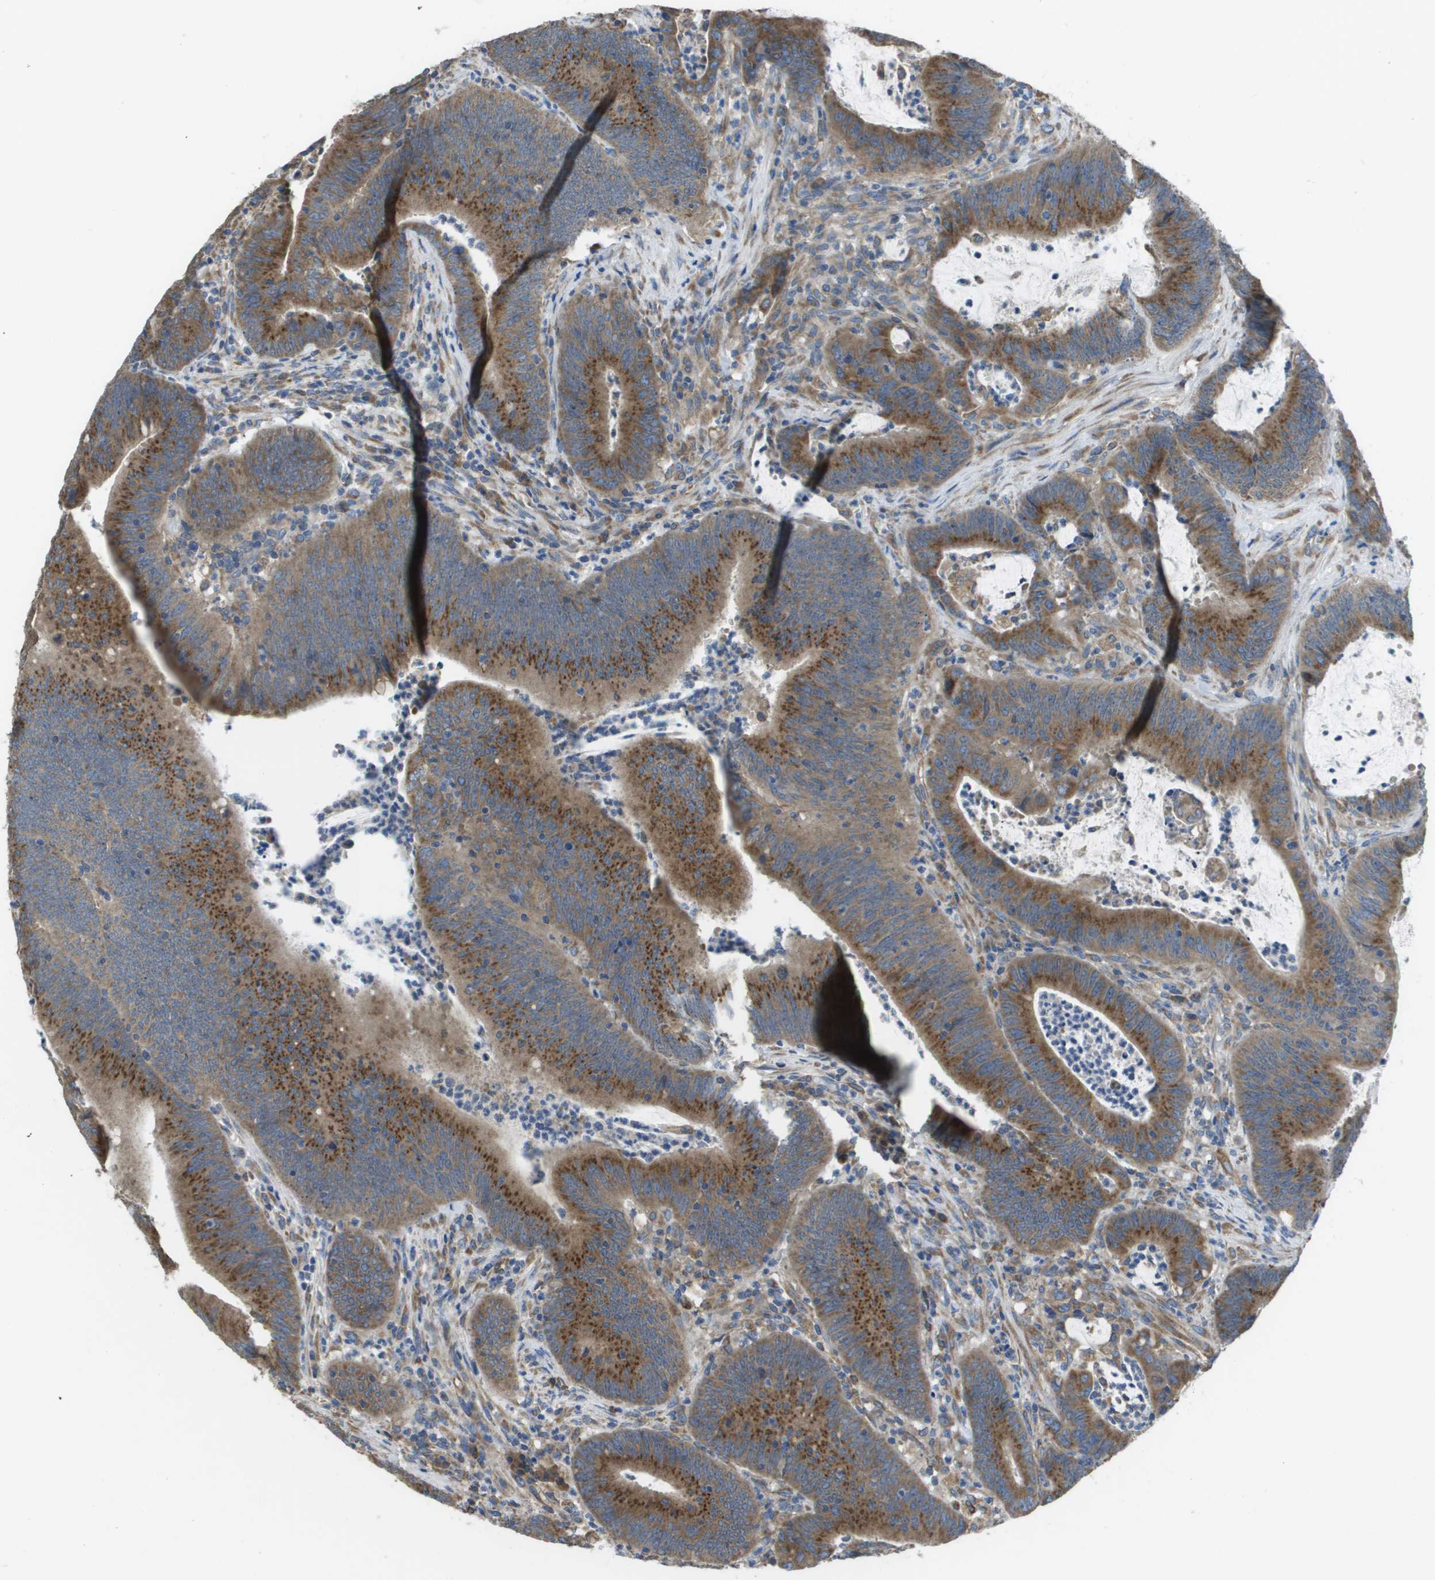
{"staining": {"intensity": "strong", "quantity": "25%-75%", "location": "cytoplasmic/membranous"}, "tissue": "colorectal cancer", "cell_type": "Tumor cells", "image_type": "cancer", "snomed": [{"axis": "morphology", "description": "Normal tissue, NOS"}, {"axis": "morphology", "description": "Adenocarcinoma, NOS"}, {"axis": "topography", "description": "Rectum"}], "caption": "Immunohistochemistry histopathology image of neoplastic tissue: colorectal adenocarcinoma stained using immunohistochemistry (IHC) demonstrates high levels of strong protein expression localized specifically in the cytoplasmic/membranous of tumor cells, appearing as a cytoplasmic/membranous brown color.", "gene": "CLCN2", "patient": {"sex": "female", "age": 66}}